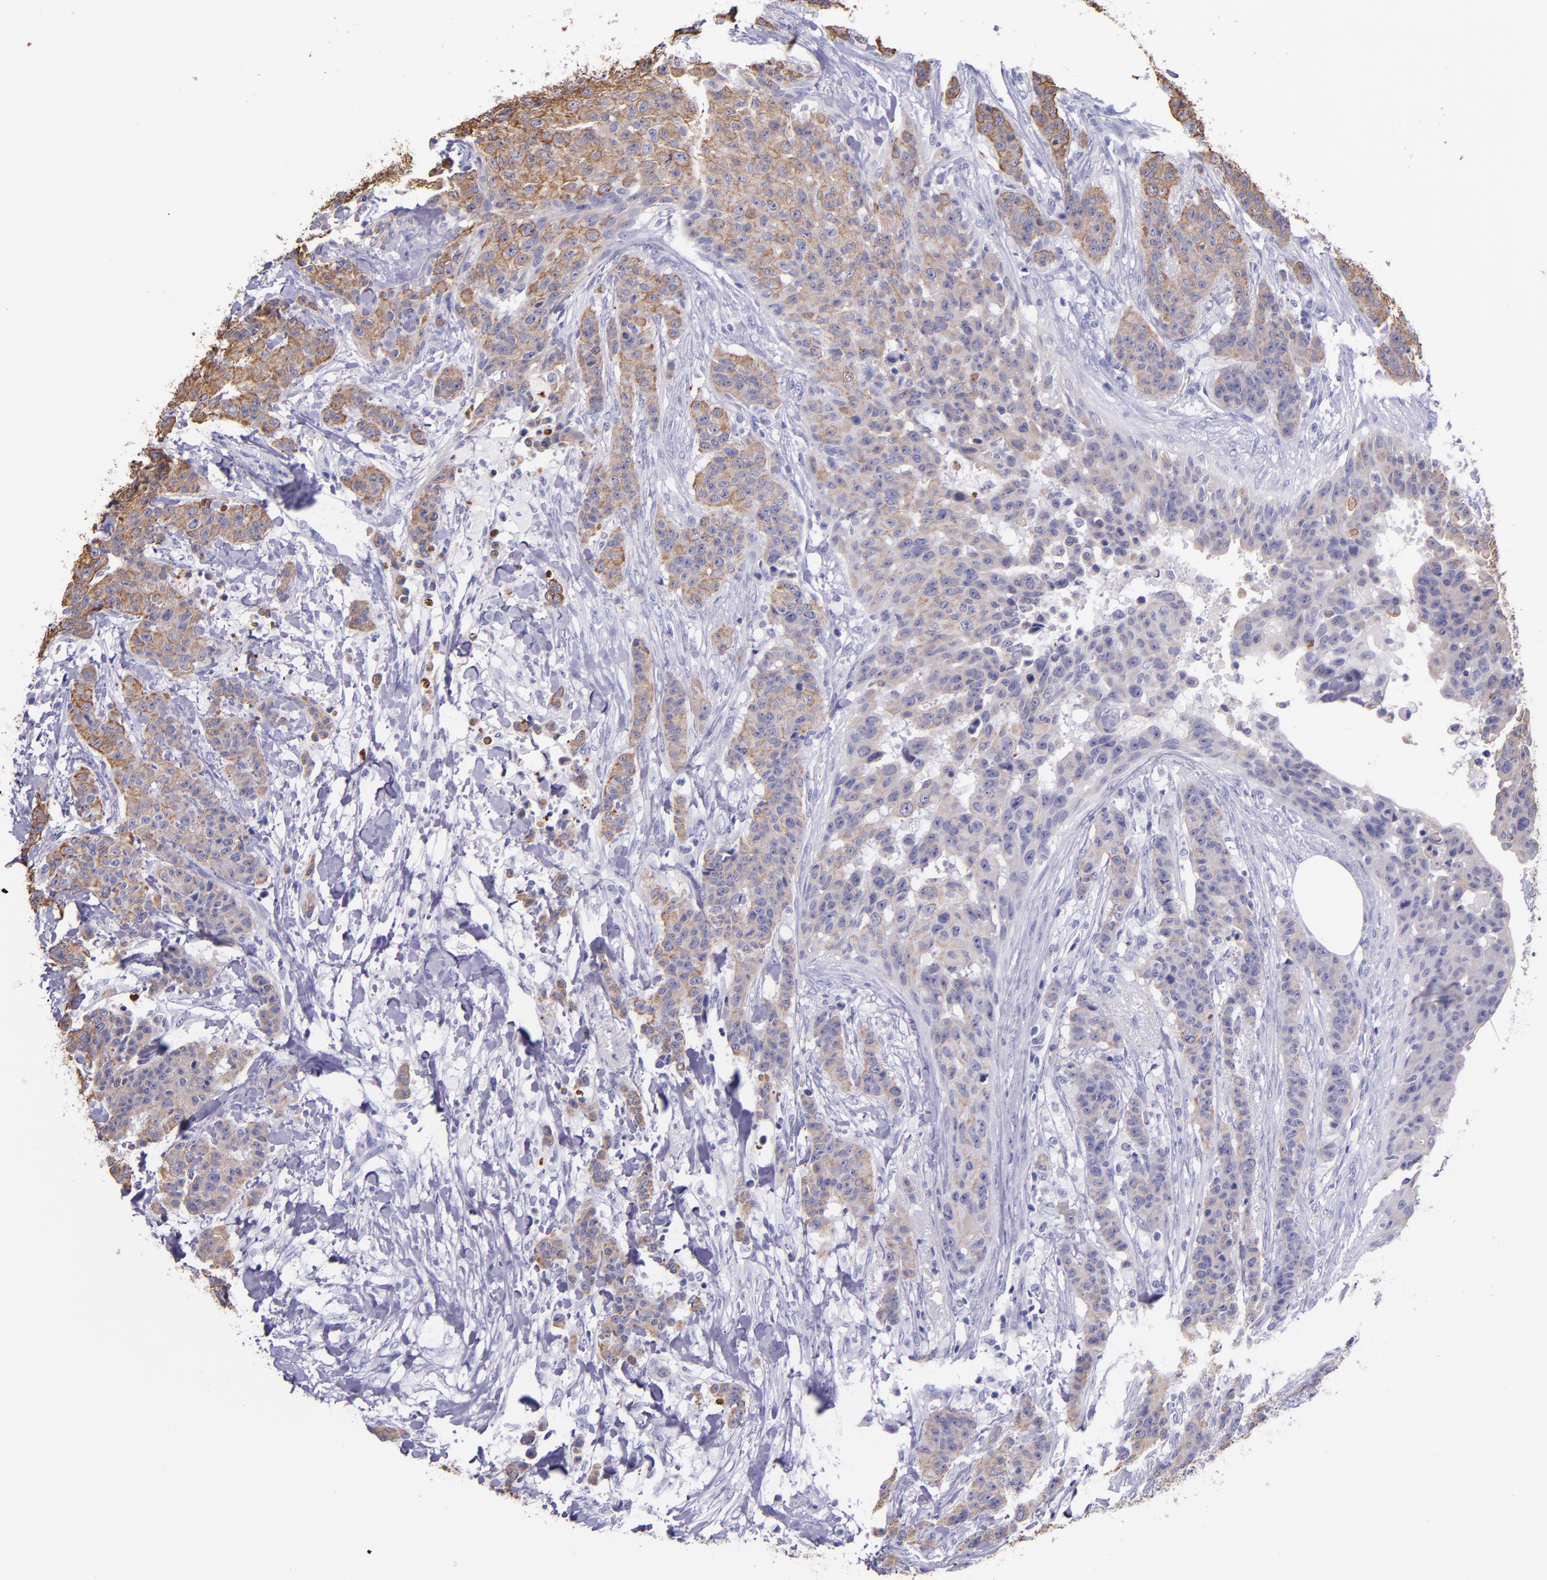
{"staining": {"intensity": "moderate", "quantity": ">75%", "location": "cytoplasmic/membranous"}, "tissue": "breast cancer", "cell_type": "Tumor cells", "image_type": "cancer", "snomed": [{"axis": "morphology", "description": "Duct carcinoma"}, {"axis": "topography", "description": "Breast"}], "caption": "Immunohistochemistry (IHC) histopathology image of human breast cancer stained for a protein (brown), which displays medium levels of moderate cytoplasmic/membranous staining in about >75% of tumor cells.", "gene": "KRT4", "patient": {"sex": "female", "age": 40}}